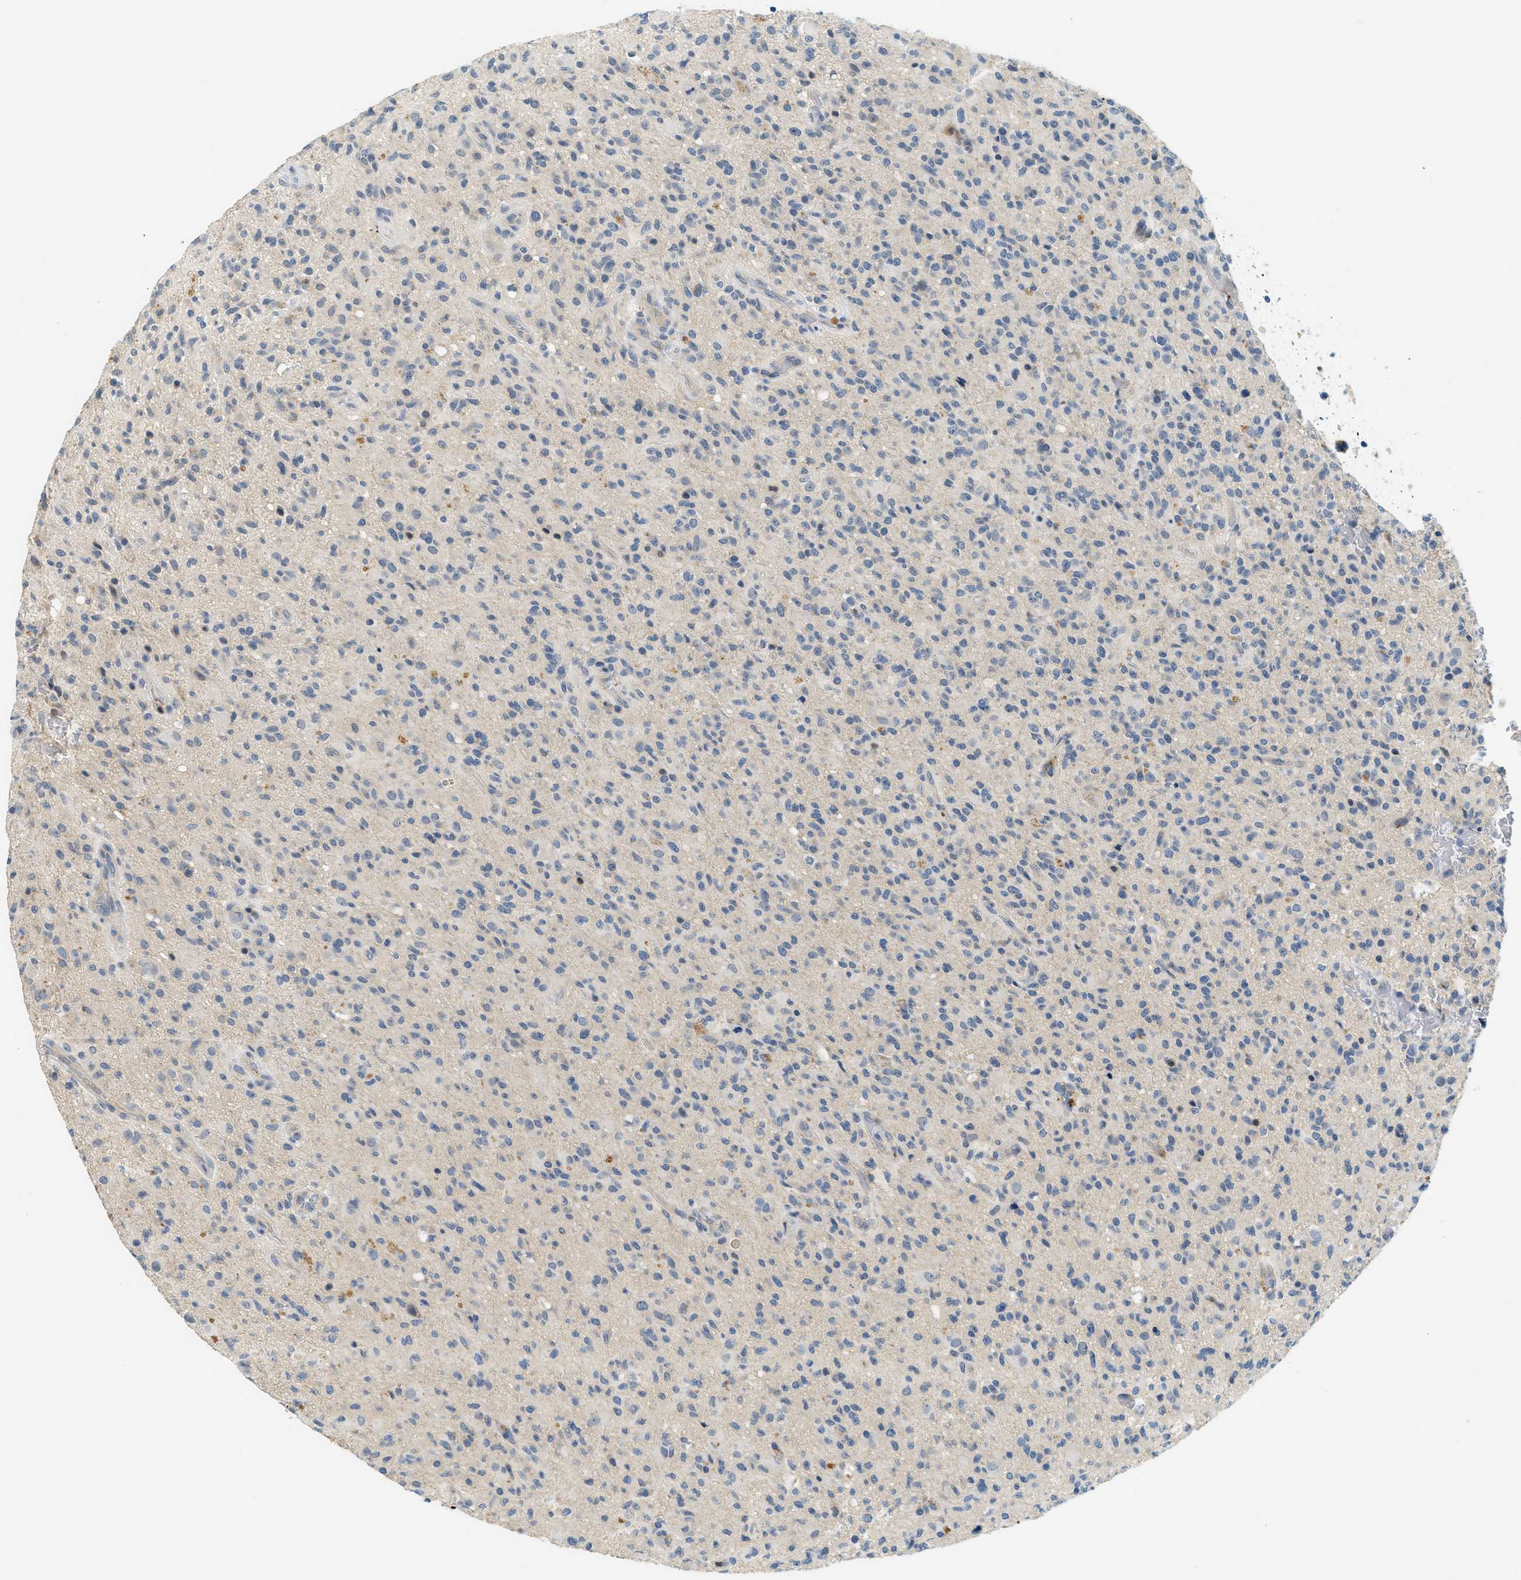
{"staining": {"intensity": "negative", "quantity": "none", "location": "none"}, "tissue": "glioma", "cell_type": "Tumor cells", "image_type": "cancer", "snomed": [{"axis": "morphology", "description": "Glioma, malignant, High grade"}, {"axis": "topography", "description": "Brain"}], "caption": "The immunohistochemistry photomicrograph has no significant positivity in tumor cells of high-grade glioma (malignant) tissue.", "gene": "RASGRP2", "patient": {"sex": "male", "age": 71}}